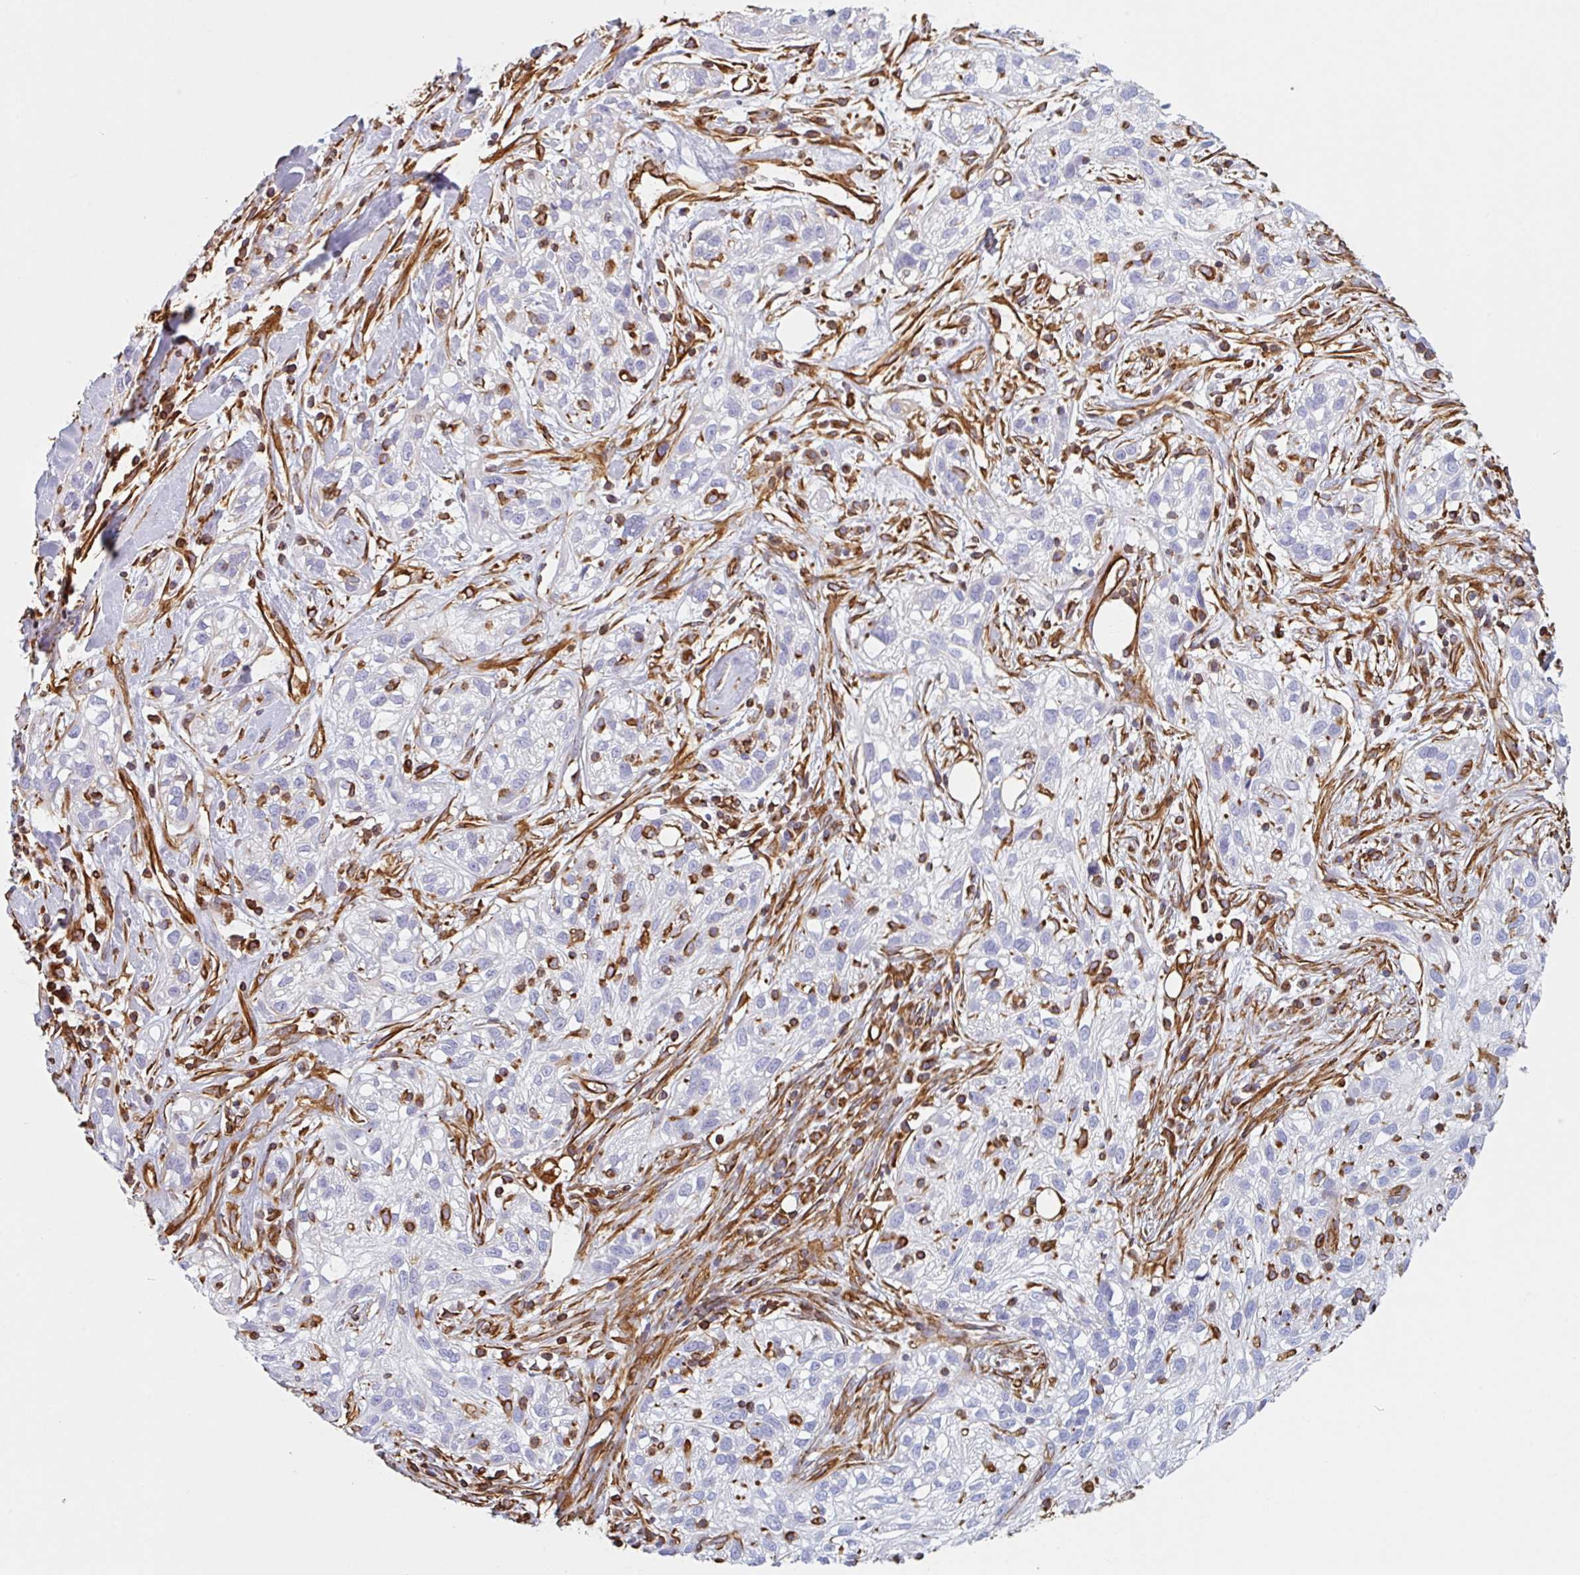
{"staining": {"intensity": "negative", "quantity": "none", "location": "none"}, "tissue": "skin cancer", "cell_type": "Tumor cells", "image_type": "cancer", "snomed": [{"axis": "morphology", "description": "Squamous cell carcinoma, NOS"}, {"axis": "topography", "description": "Skin"}], "caption": "Tumor cells are negative for brown protein staining in squamous cell carcinoma (skin). The staining is performed using DAB (3,3'-diaminobenzidine) brown chromogen with nuclei counter-stained in using hematoxylin.", "gene": "PPFIA1", "patient": {"sex": "male", "age": 82}}